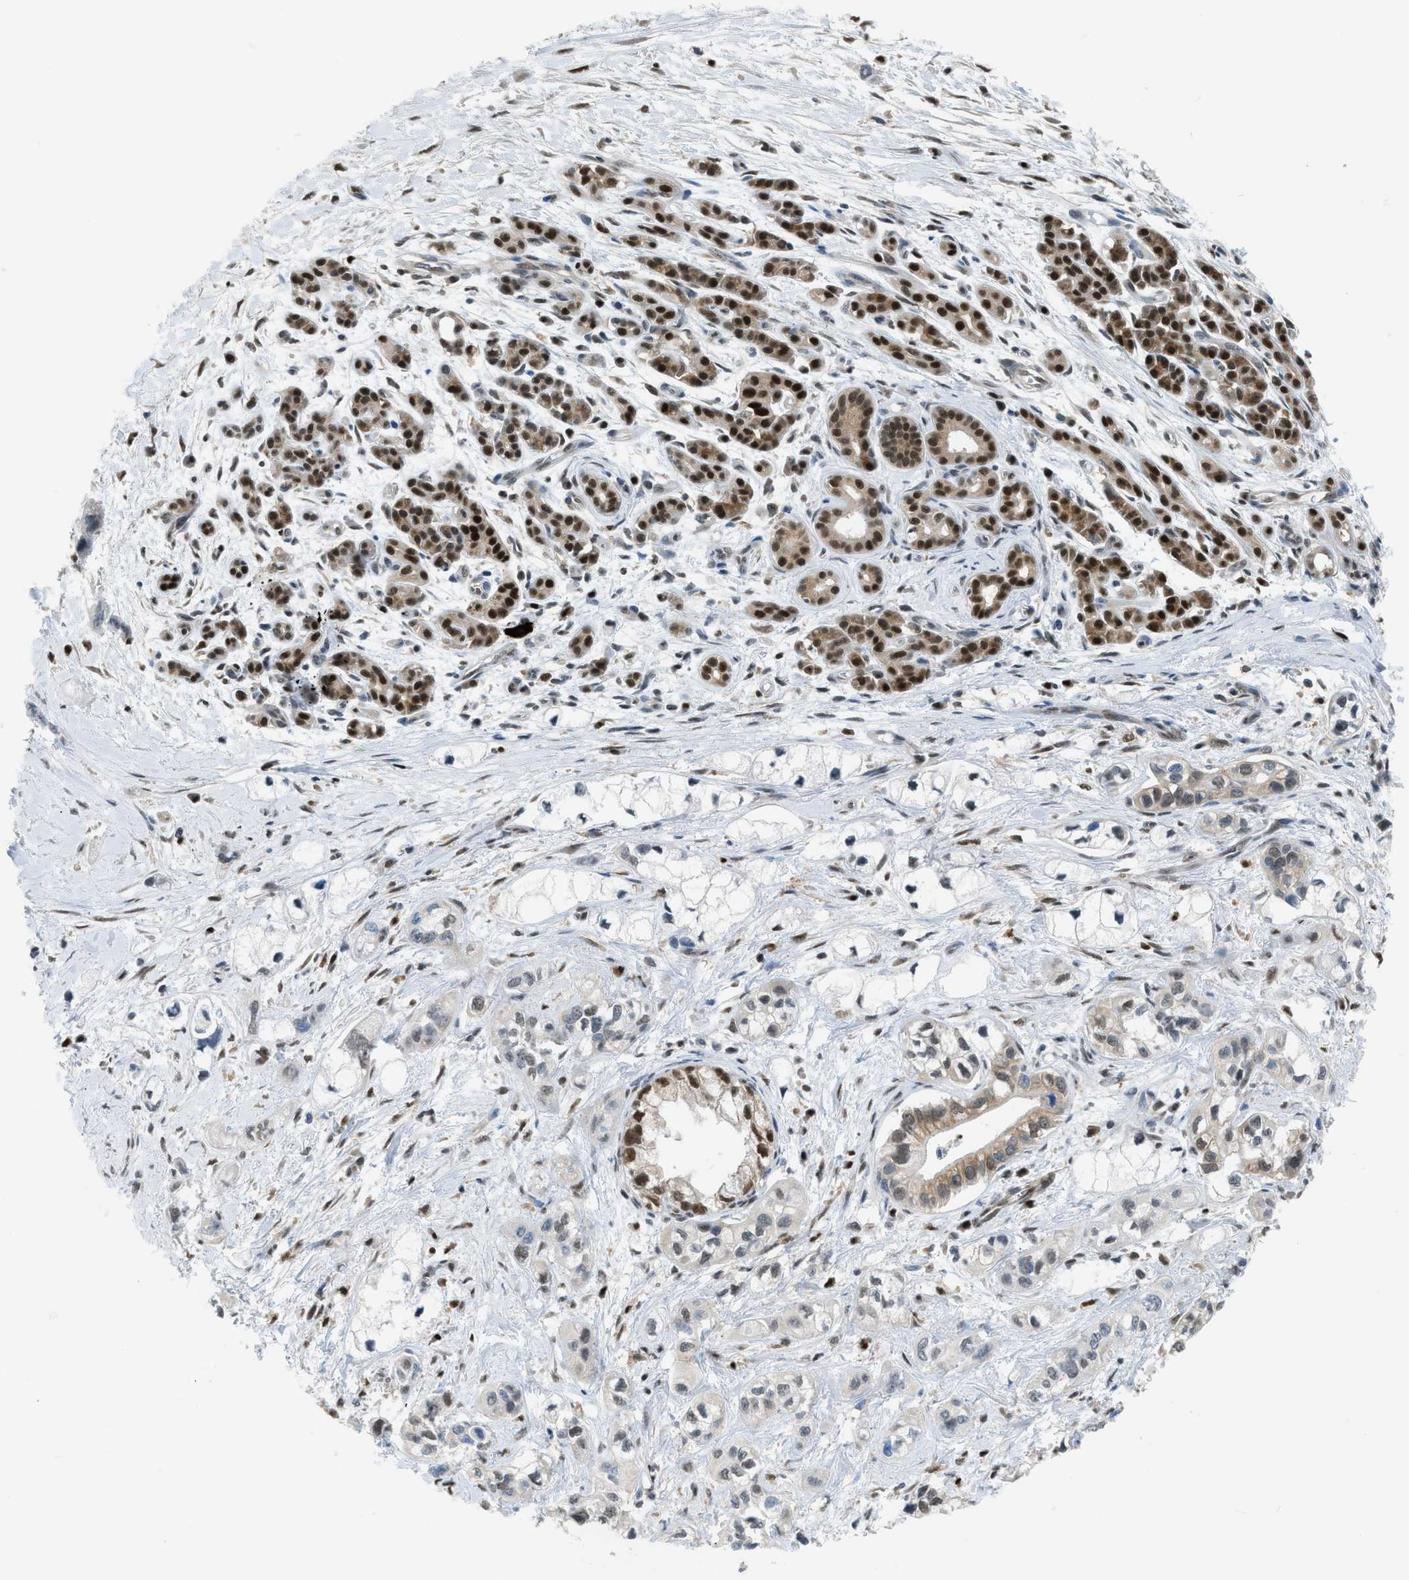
{"staining": {"intensity": "moderate", "quantity": "<25%", "location": "nuclear"}, "tissue": "pancreatic cancer", "cell_type": "Tumor cells", "image_type": "cancer", "snomed": [{"axis": "morphology", "description": "Adenocarcinoma, NOS"}, {"axis": "topography", "description": "Pancreas"}], "caption": "Approximately <25% of tumor cells in human pancreatic cancer (adenocarcinoma) display moderate nuclear protein positivity as visualized by brown immunohistochemical staining.", "gene": "ALX1", "patient": {"sex": "female", "age": 73}}